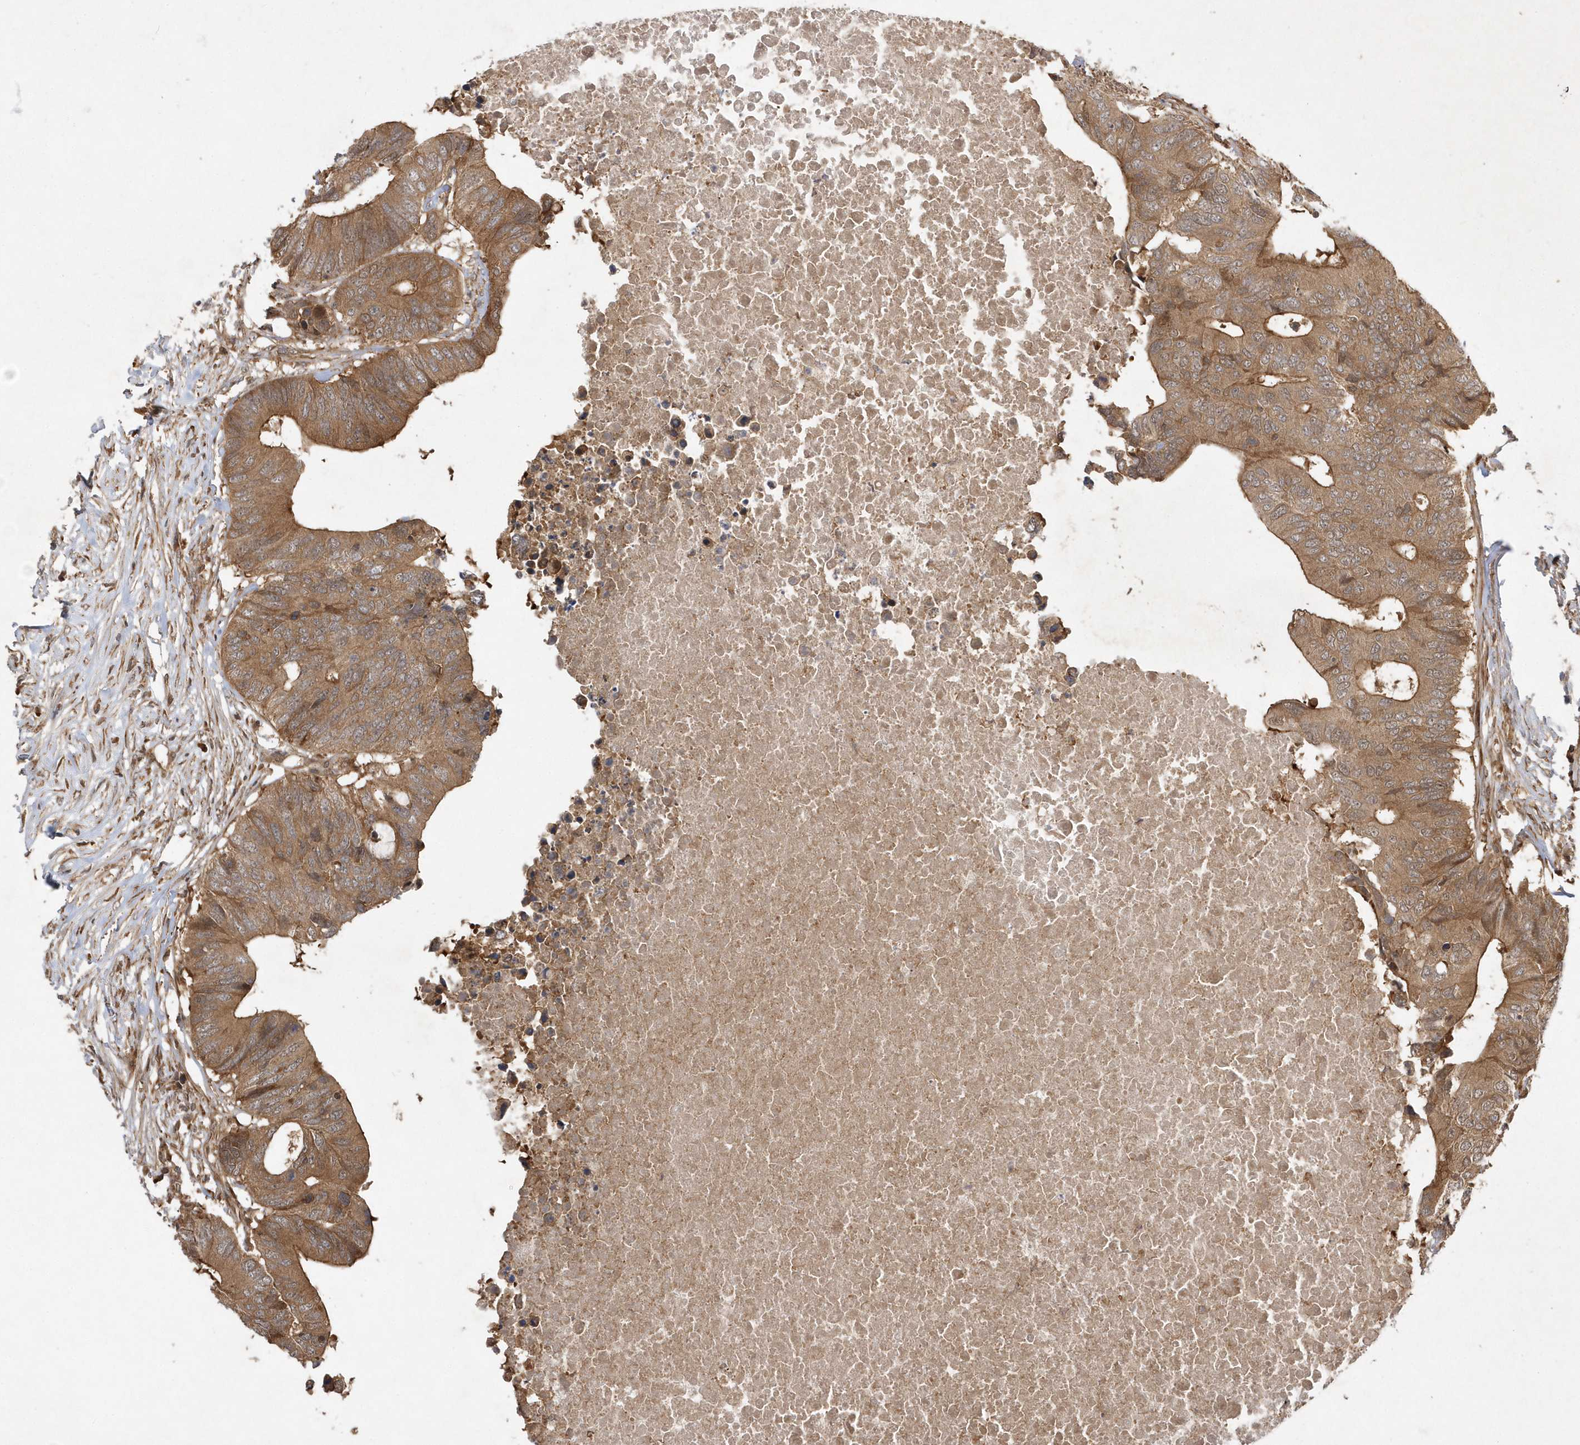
{"staining": {"intensity": "moderate", "quantity": ">75%", "location": "cytoplasmic/membranous"}, "tissue": "colorectal cancer", "cell_type": "Tumor cells", "image_type": "cancer", "snomed": [{"axis": "morphology", "description": "Adenocarcinoma, NOS"}, {"axis": "topography", "description": "Colon"}], "caption": "Colorectal adenocarcinoma stained with a protein marker displays moderate staining in tumor cells.", "gene": "GFM2", "patient": {"sex": "male", "age": 71}}